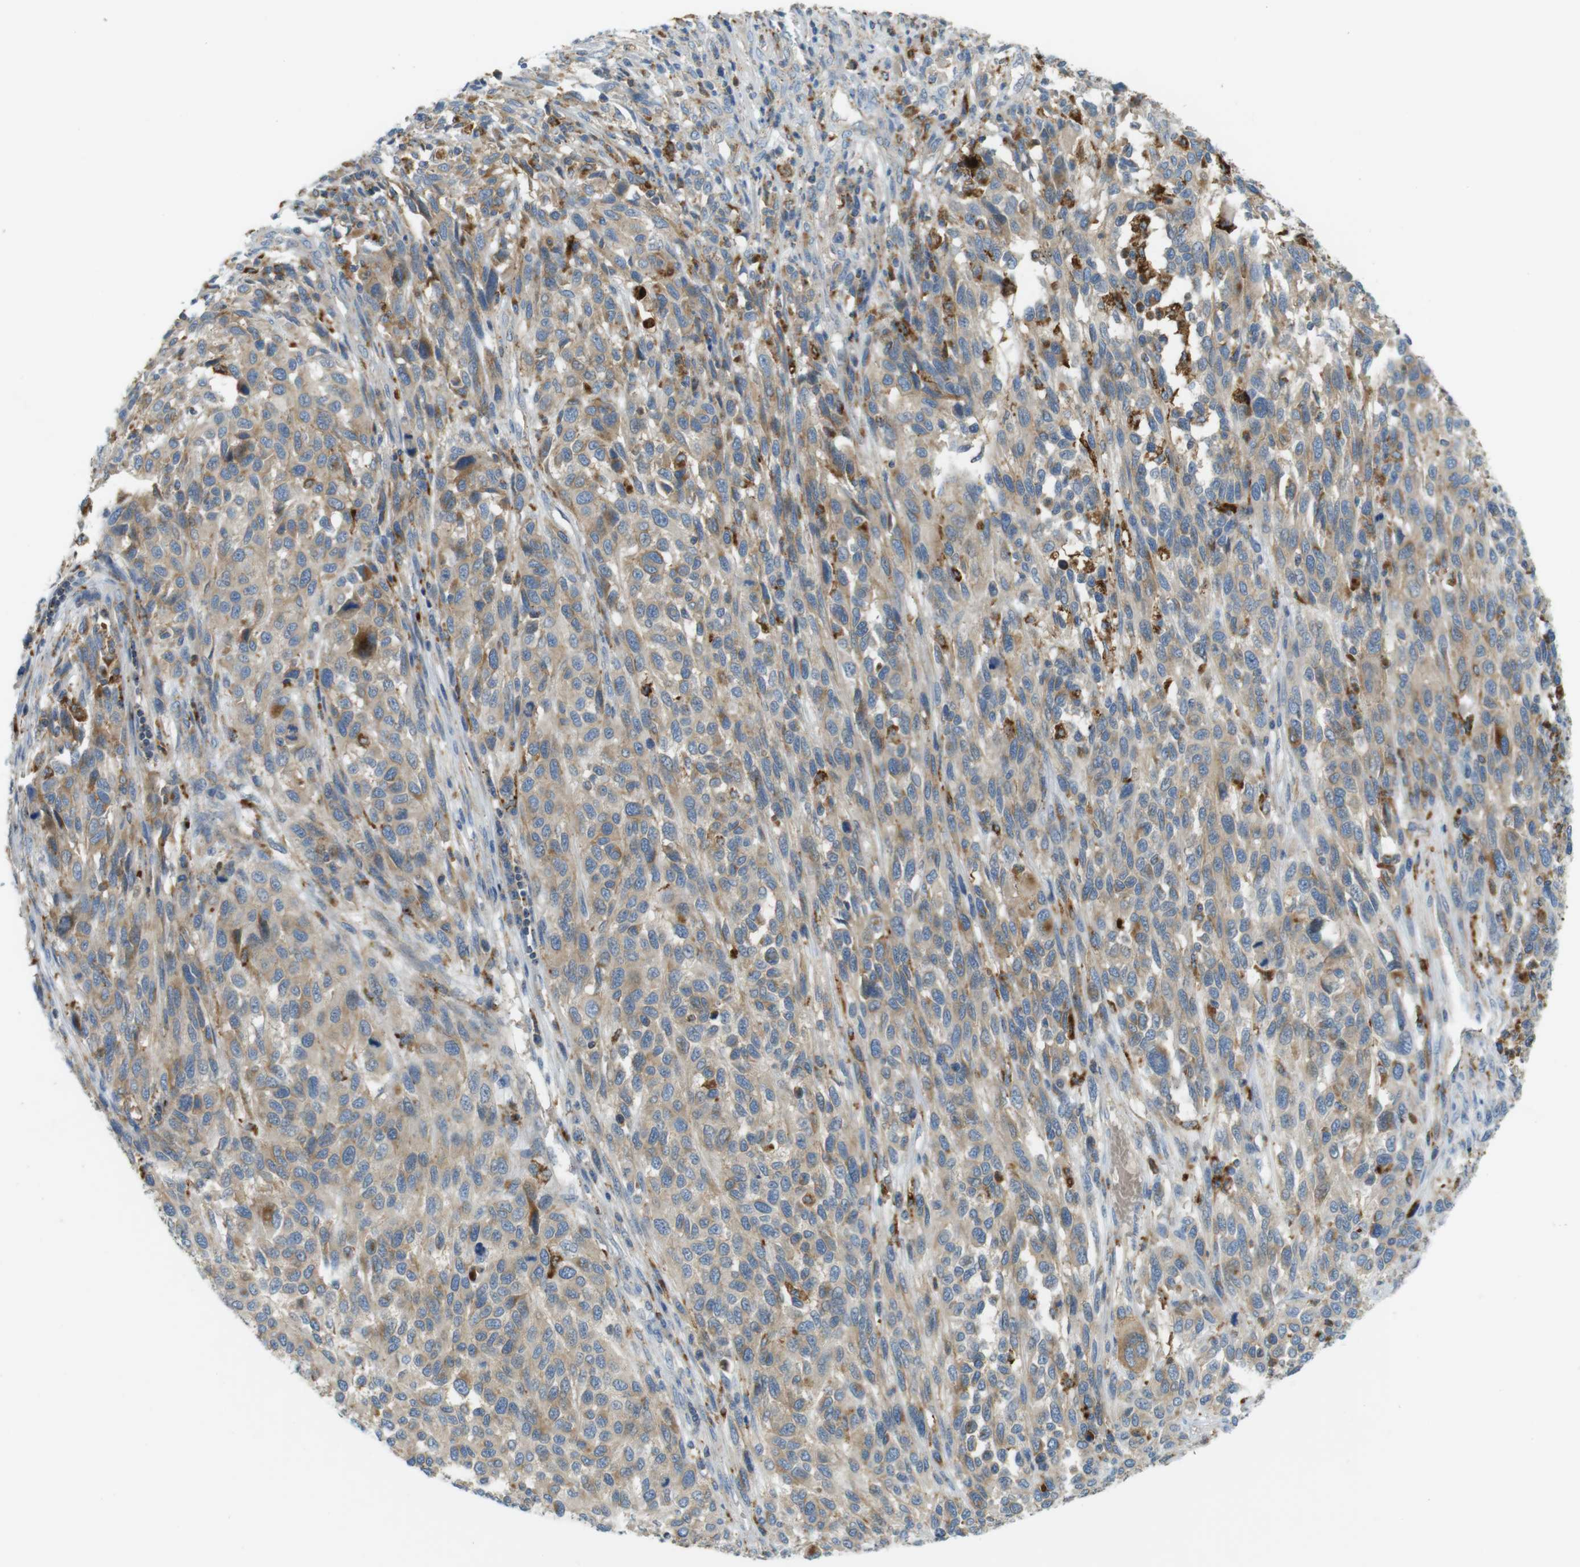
{"staining": {"intensity": "moderate", "quantity": "<25%", "location": "cytoplasmic/membranous"}, "tissue": "melanoma", "cell_type": "Tumor cells", "image_type": "cancer", "snomed": [{"axis": "morphology", "description": "Malignant melanoma, Metastatic site"}, {"axis": "topography", "description": "Lymph node"}], "caption": "Malignant melanoma (metastatic site) was stained to show a protein in brown. There is low levels of moderate cytoplasmic/membranous expression in approximately <25% of tumor cells.", "gene": "LAMP1", "patient": {"sex": "male", "age": 61}}